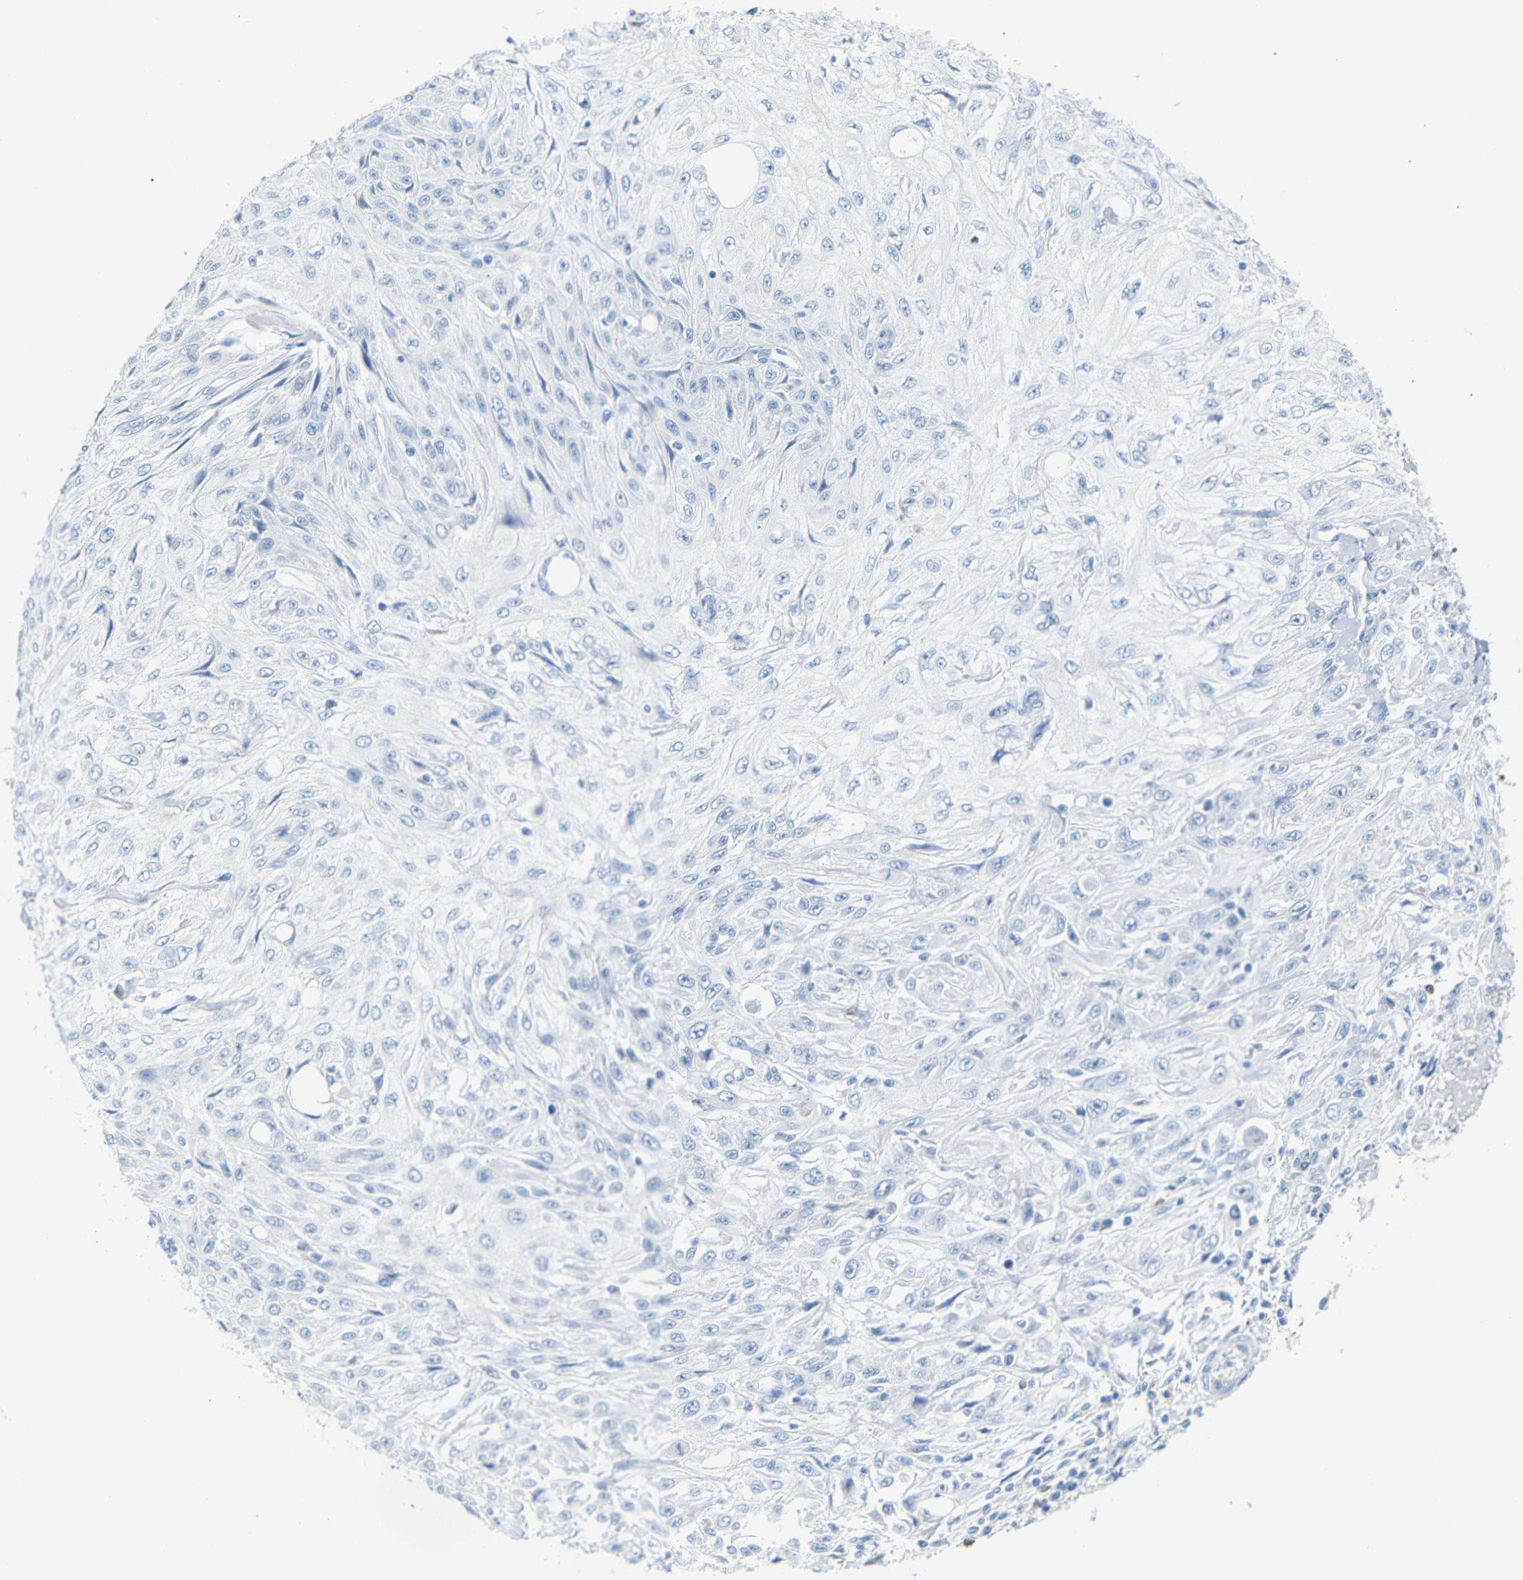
{"staining": {"intensity": "negative", "quantity": "none", "location": "none"}, "tissue": "skin cancer", "cell_type": "Tumor cells", "image_type": "cancer", "snomed": [{"axis": "morphology", "description": "Squamous cell carcinoma, NOS"}, {"axis": "topography", "description": "Skin"}], "caption": "This photomicrograph is of skin cancer stained with immunohistochemistry (IHC) to label a protein in brown with the nuclei are counter-stained blue. There is no staining in tumor cells.", "gene": "FCRL1", "patient": {"sex": "male", "age": 75}}